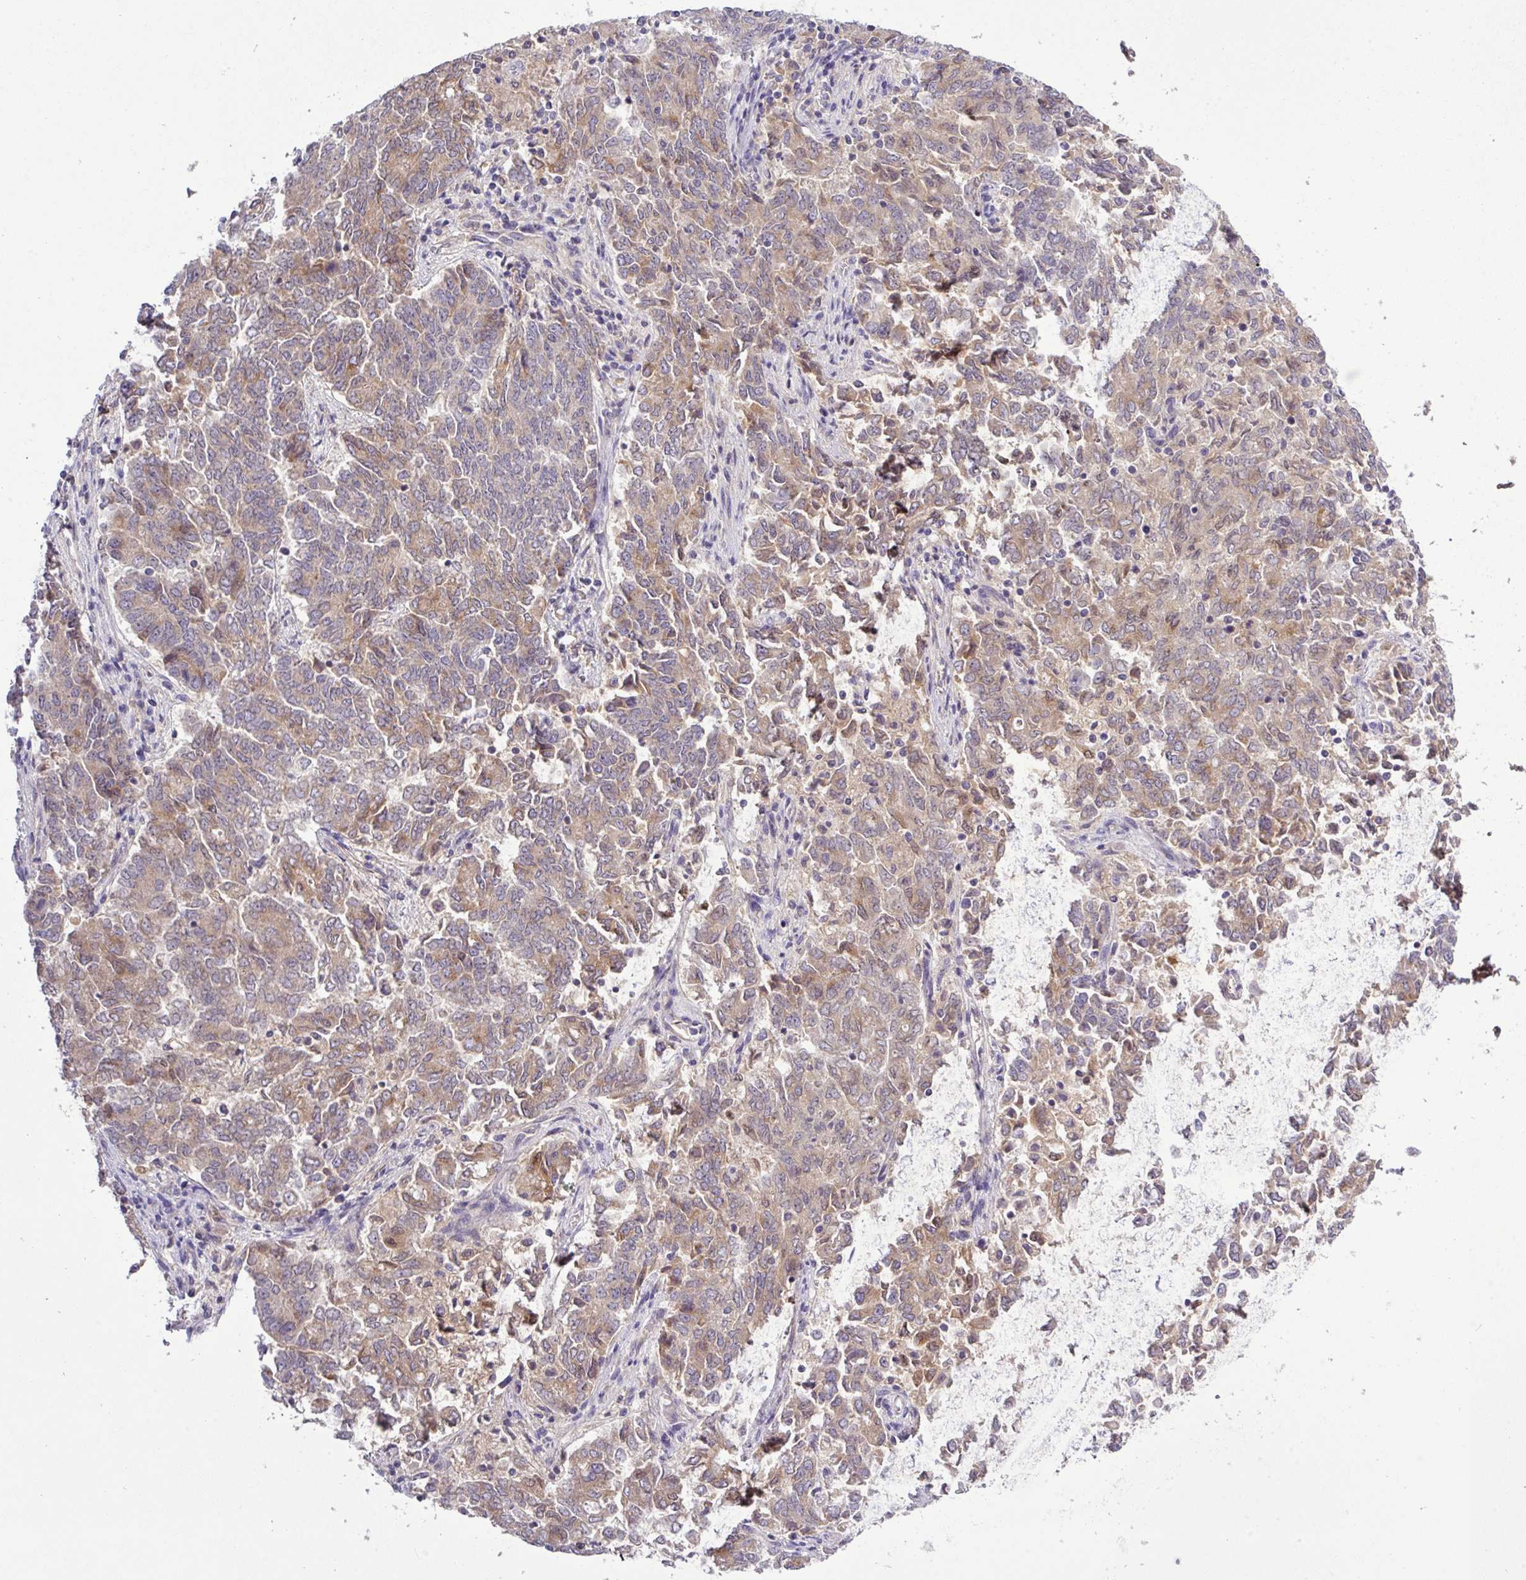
{"staining": {"intensity": "weak", "quantity": ">75%", "location": "cytoplasmic/membranous"}, "tissue": "endometrial cancer", "cell_type": "Tumor cells", "image_type": "cancer", "snomed": [{"axis": "morphology", "description": "Adenocarcinoma, NOS"}, {"axis": "topography", "description": "Endometrium"}], "caption": "Immunohistochemistry (DAB (3,3'-diaminobenzidine)) staining of endometrial cancer (adenocarcinoma) reveals weak cytoplasmic/membranous protein expression in approximately >75% of tumor cells. The protein is shown in brown color, while the nuclei are stained blue.", "gene": "TMEM62", "patient": {"sex": "female", "age": 80}}